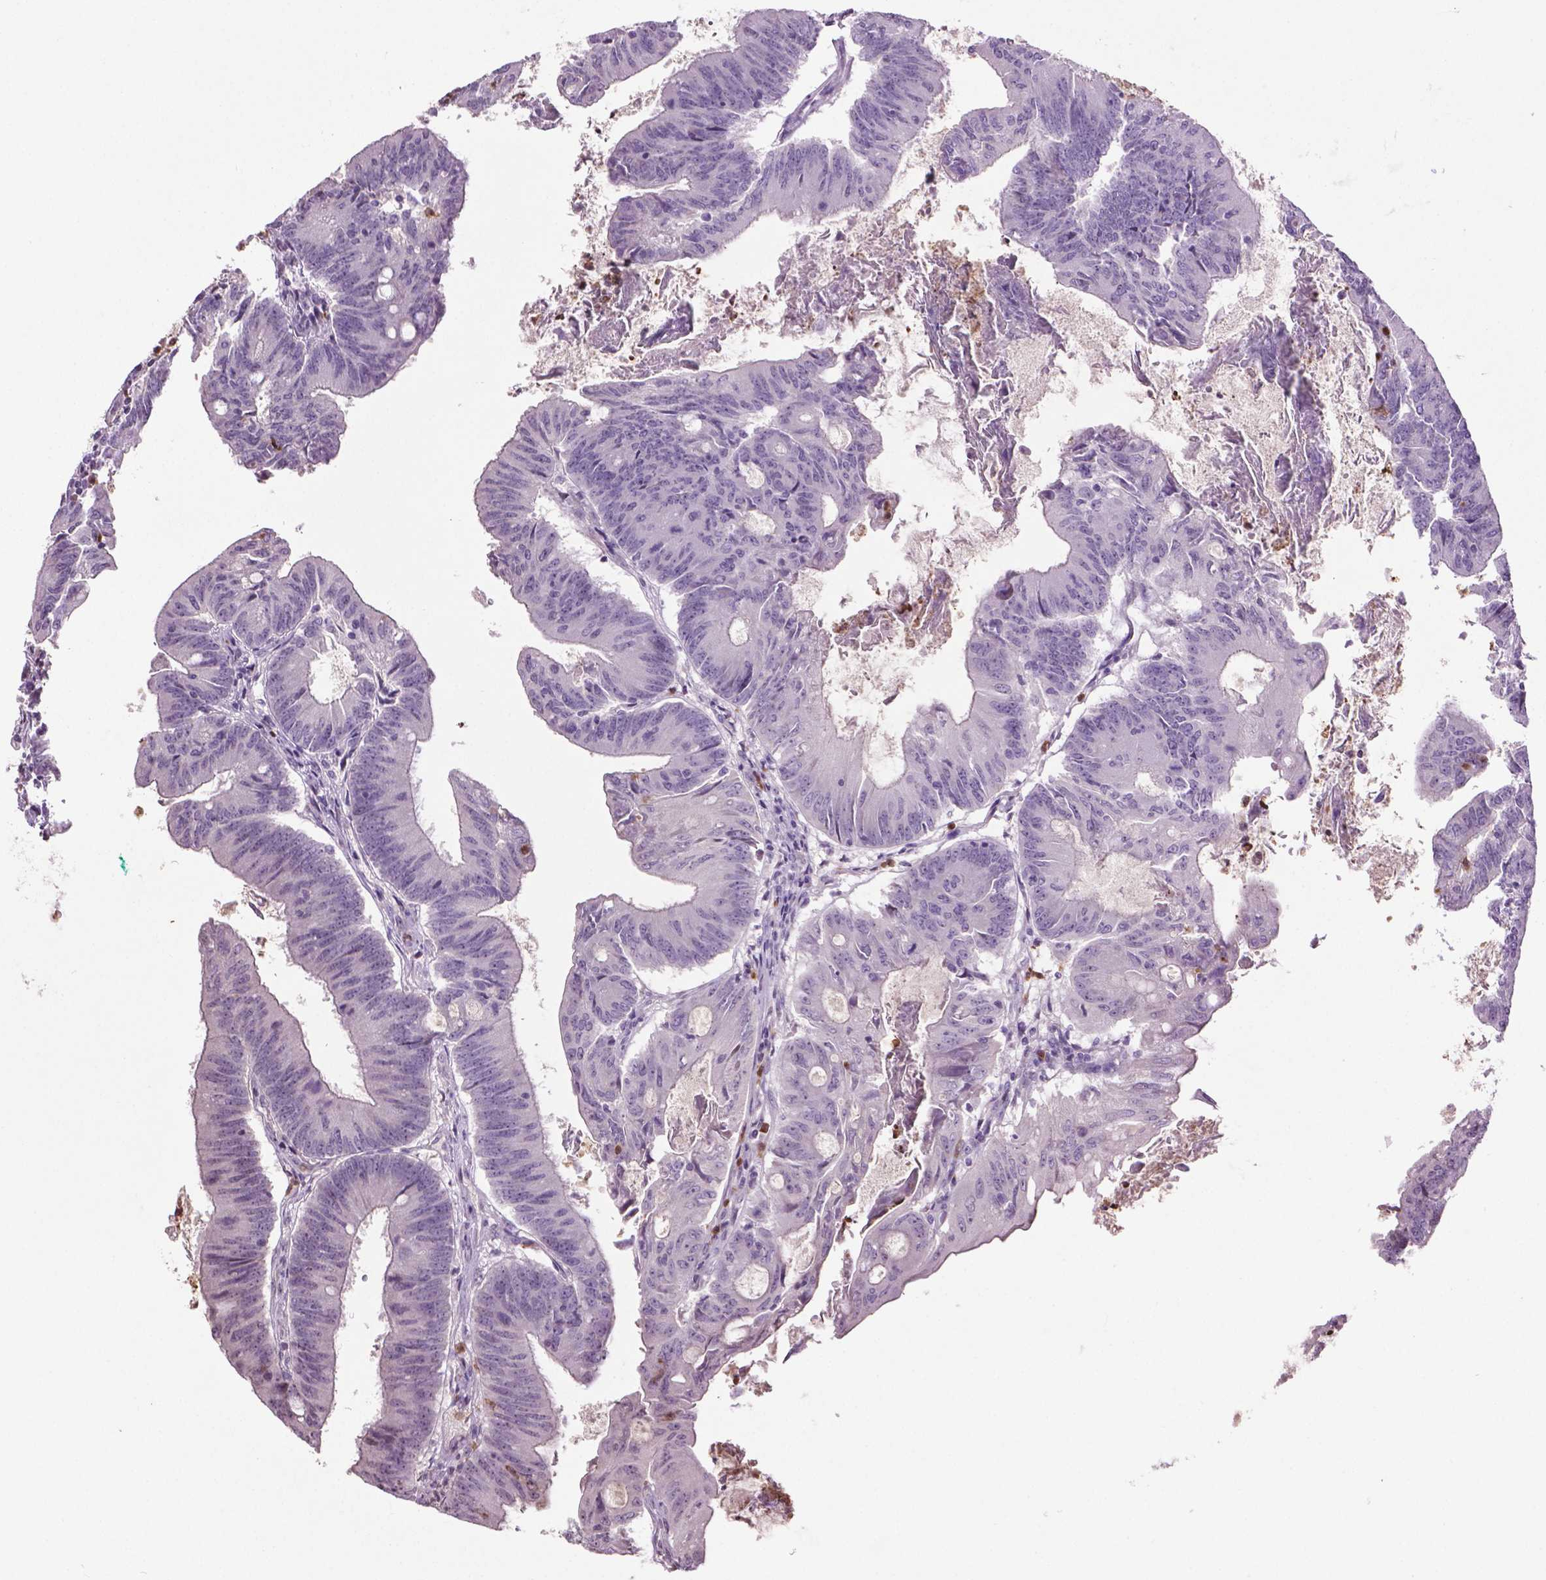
{"staining": {"intensity": "negative", "quantity": "none", "location": "none"}, "tissue": "colorectal cancer", "cell_type": "Tumor cells", "image_type": "cancer", "snomed": [{"axis": "morphology", "description": "Adenocarcinoma, NOS"}, {"axis": "topography", "description": "Colon"}], "caption": "A high-resolution histopathology image shows immunohistochemistry (IHC) staining of colorectal adenocarcinoma, which displays no significant positivity in tumor cells.", "gene": "NTNG2", "patient": {"sex": "female", "age": 70}}